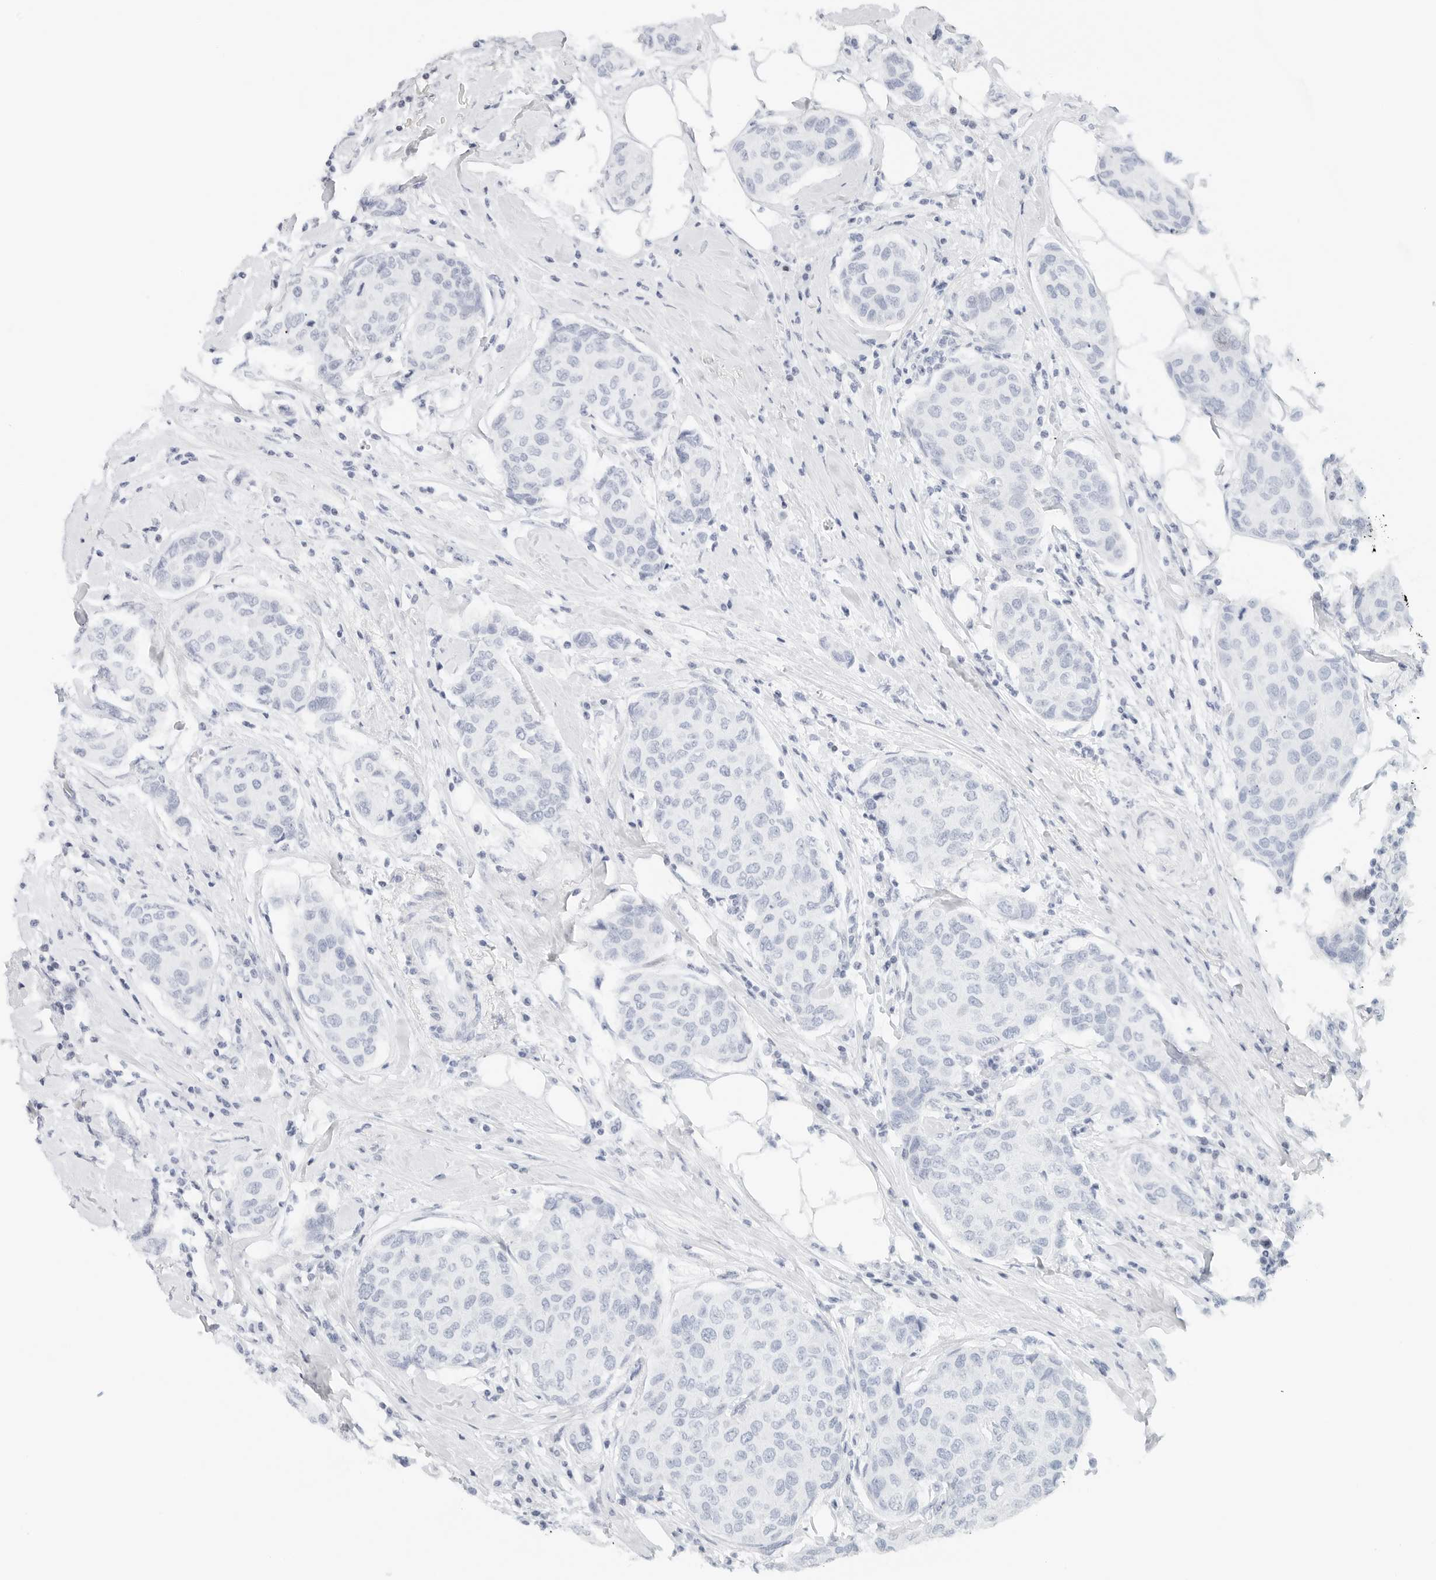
{"staining": {"intensity": "negative", "quantity": "none", "location": "none"}, "tissue": "breast cancer", "cell_type": "Tumor cells", "image_type": "cancer", "snomed": [{"axis": "morphology", "description": "Duct carcinoma"}, {"axis": "topography", "description": "Breast"}], "caption": "IHC of human infiltrating ductal carcinoma (breast) displays no positivity in tumor cells.", "gene": "NTMT2", "patient": {"sex": "female", "age": 80}}